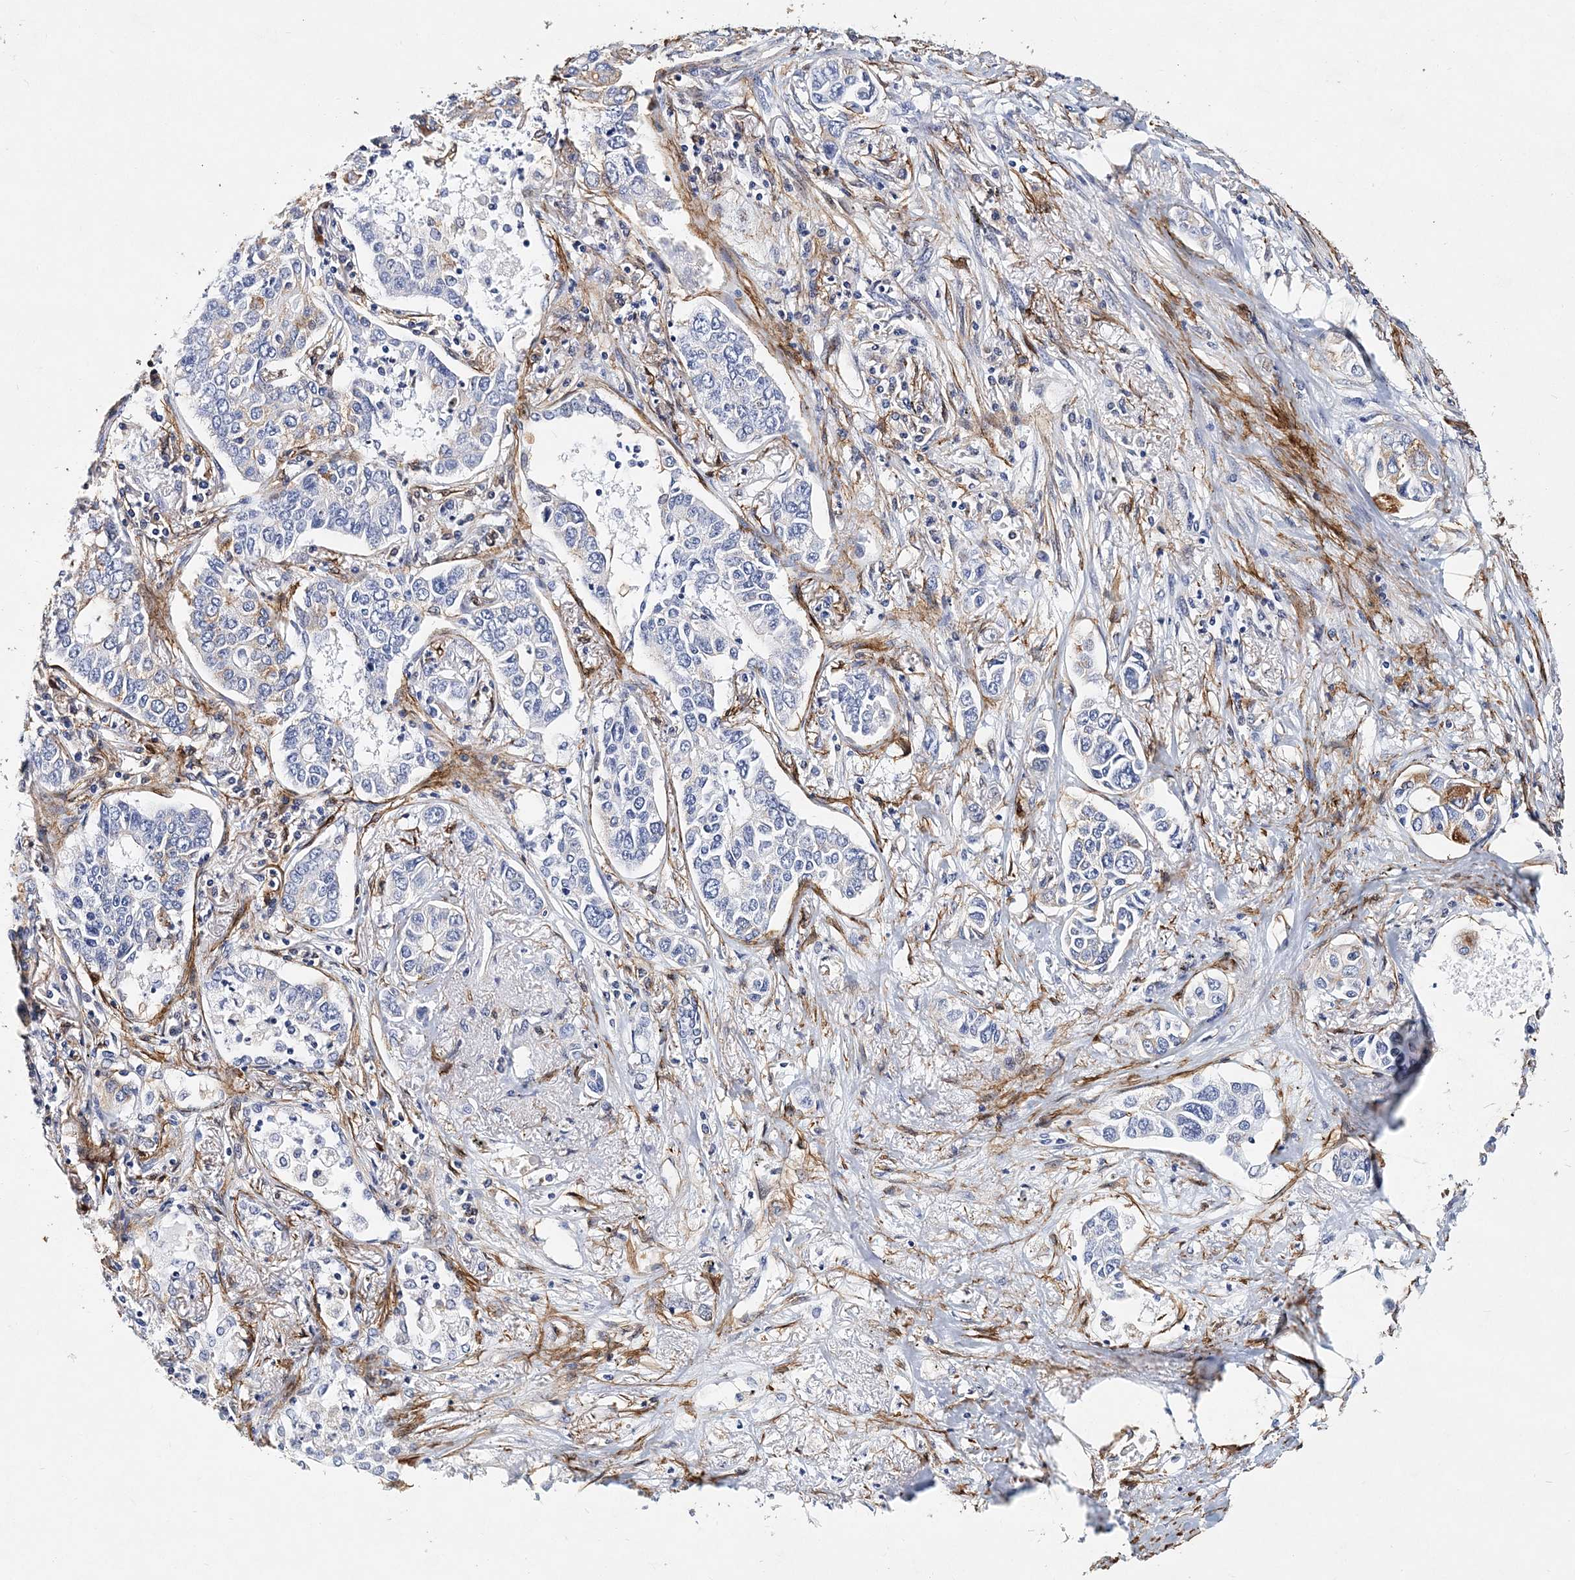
{"staining": {"intensity": "moderate", "quantity": "<25%", "location": "cytoplasmic/membranous"}, "tissue": "lung cancer", "cell_type": "Tumor cells", "image_type": "cancer", "snomed": [{"axis": "morphology", "description": "Adenocarcinoma, NOS"}, {"axis": "topography", "description": "Lung"}], "caption": "A histopathology image showing moderate cytoplasmic/membranous staining in approximately <25% of tumor cells in lung cancer, as visualized by brown immunohistochemical staining.", "gene": "ITGA2B", "patient": {"sex": "male", "age": 49}}